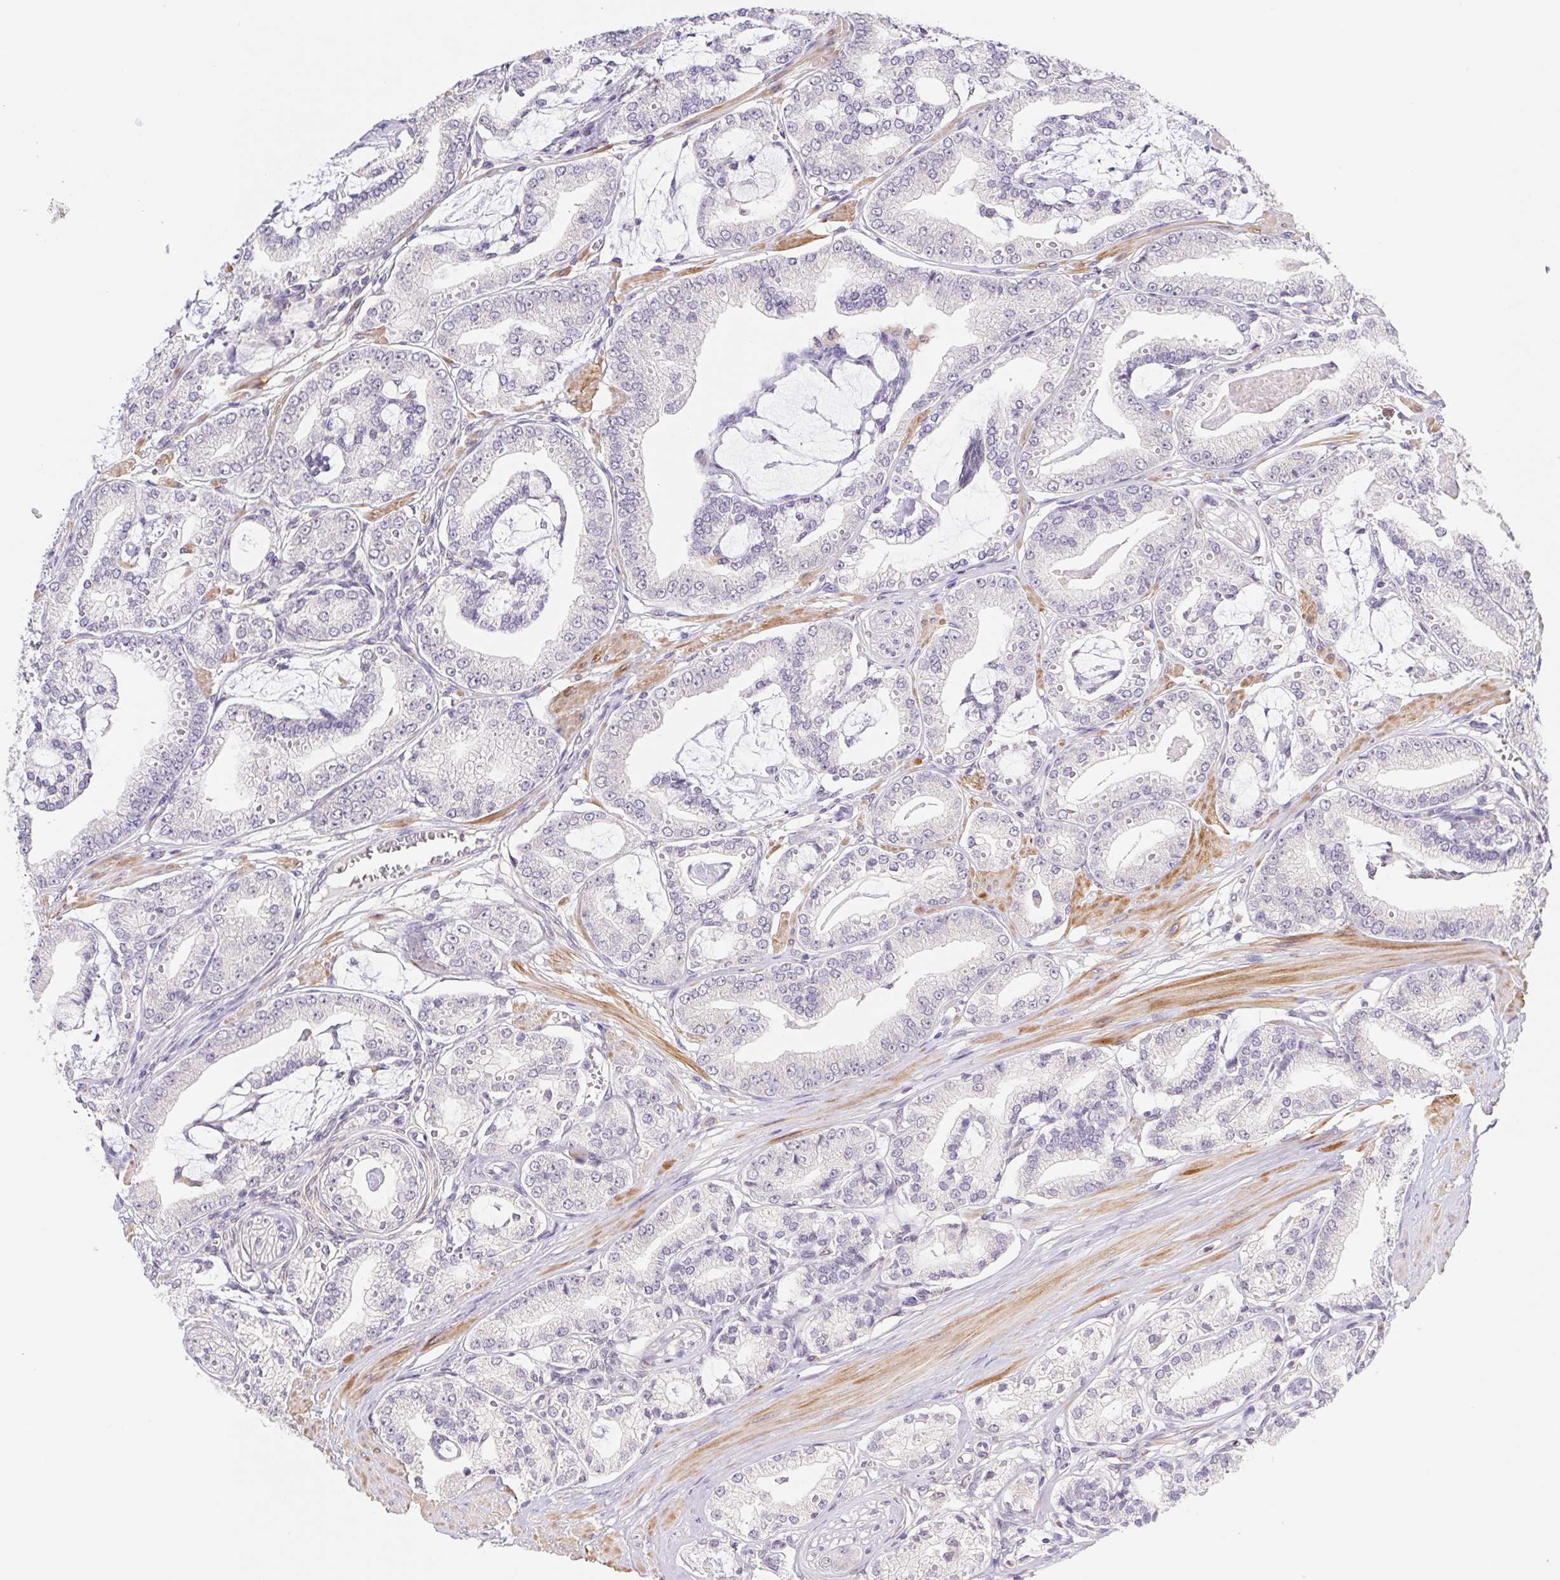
{"staining": {"intensity": "negative", "quantity": "none", "location": "none"}, "tissue": "prostate cancer", "cell_type": "Tumor cells", "image_type": "cancer", "snomed": [{"axis": "morphology", "description": "Adenocarcinoma, High grade"}, {"axis": "topography", "description": "Prostate"}], "caption": "High power microscopy image of an immunohistochemistry (IHC) histopathology image of adenocarcinoma (high-grade) (prostate), revealing no significant expression in tumor cells.", "gene": "L3MBTL4", "patient": {"sex": "male", "age": 71}}